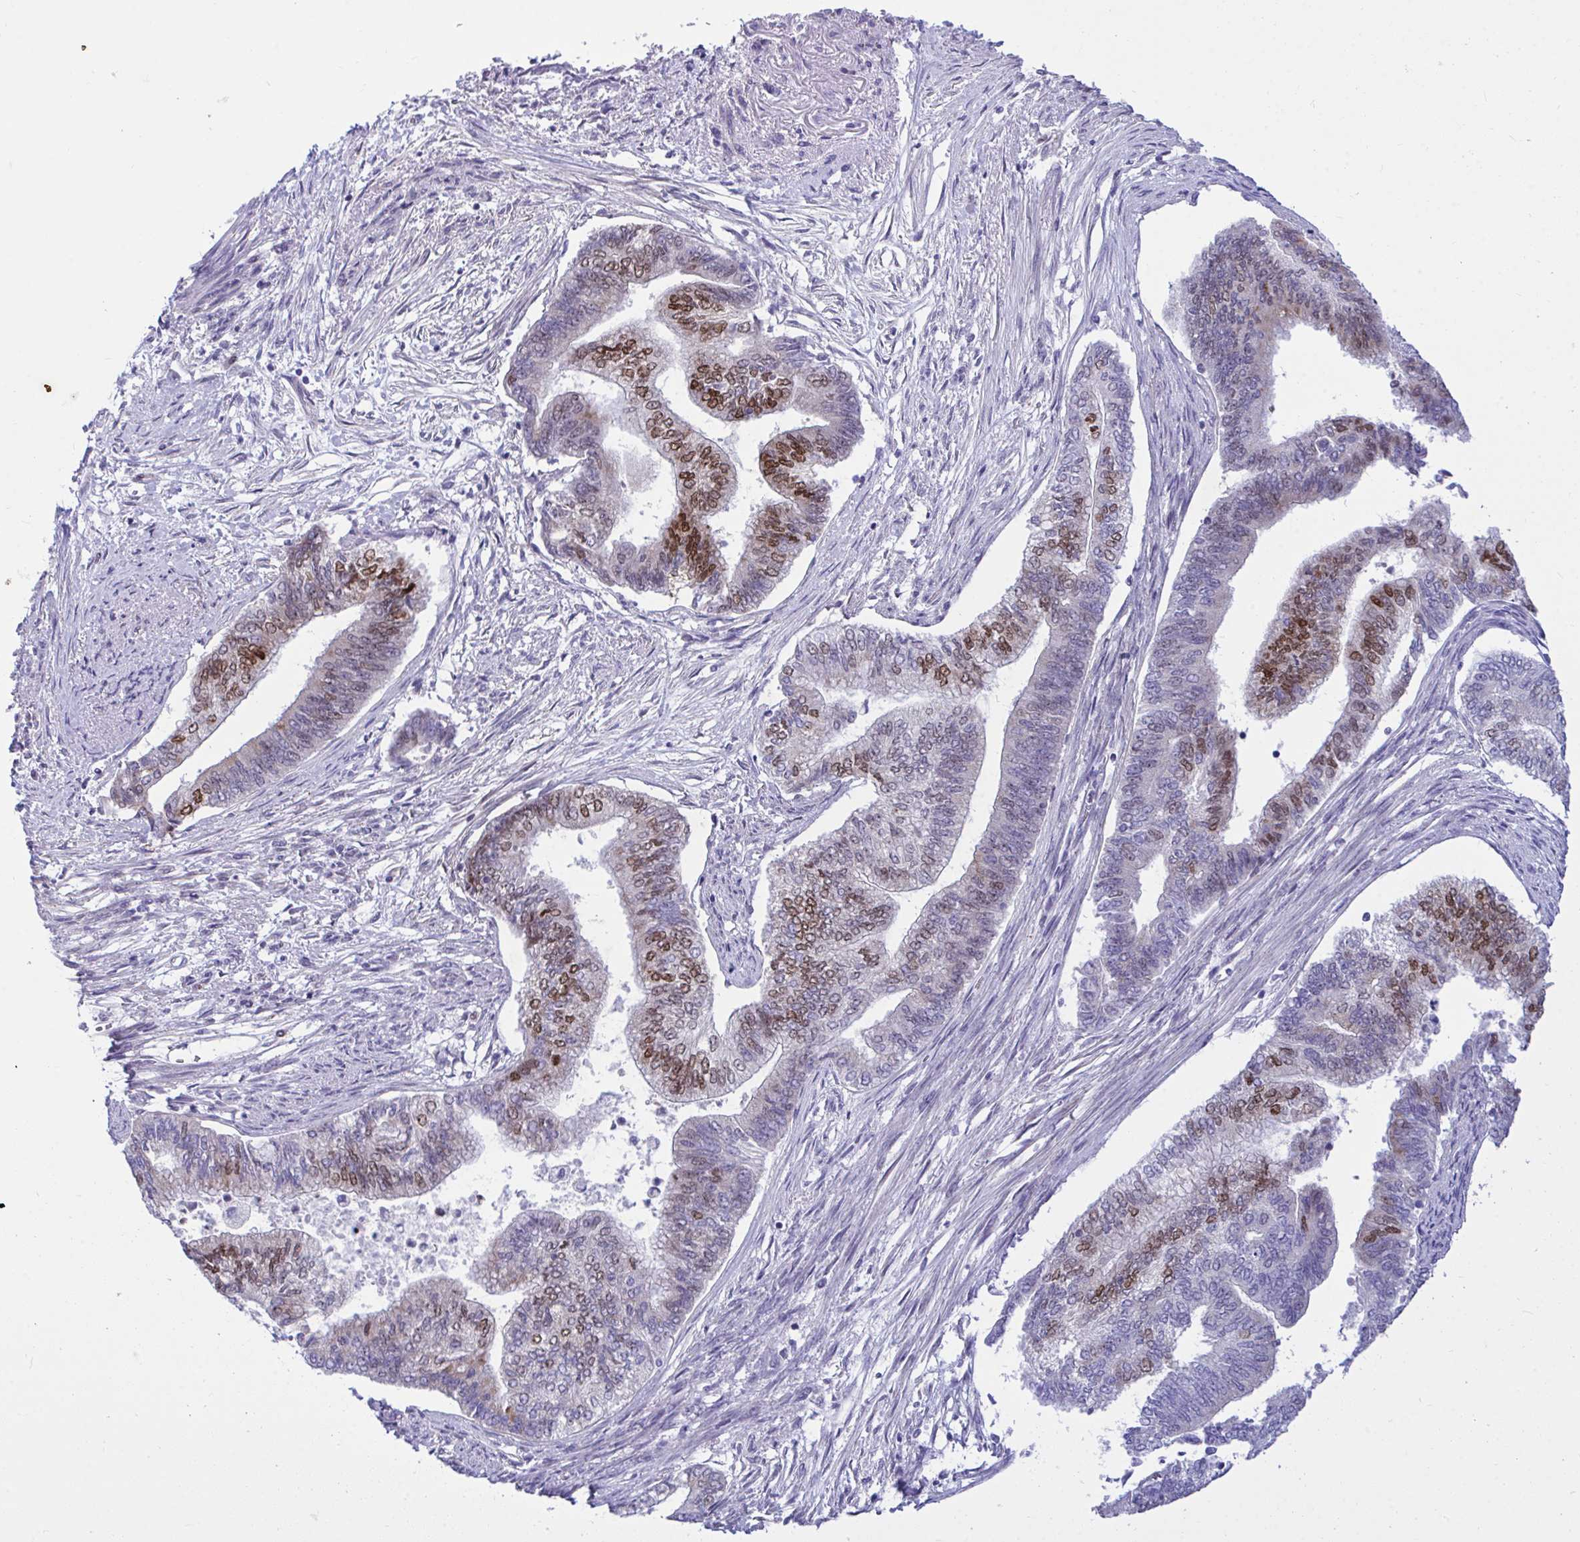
{"staining": {"intensity": "moderate", "quantity": "25%-75%", "location": "nuclear"}, "tissue": "endometrial cancer", "cell_type": "Tumor cells", "image_type": "cancer", "snomed": [{"axis": "morphology", "description": "Adenocarcinoma, NOS"}, {"axis": "topography", "description": "Endometrium"}], "caption": "There is medium levels of moderate nuclear staining in tumor cells of adenocarcinoma (endometrial), as demonstrated by immunohistochemical staining (brown color).", "gene": "SLC25A51", "patient": {"sex": "female", "age": 65}}